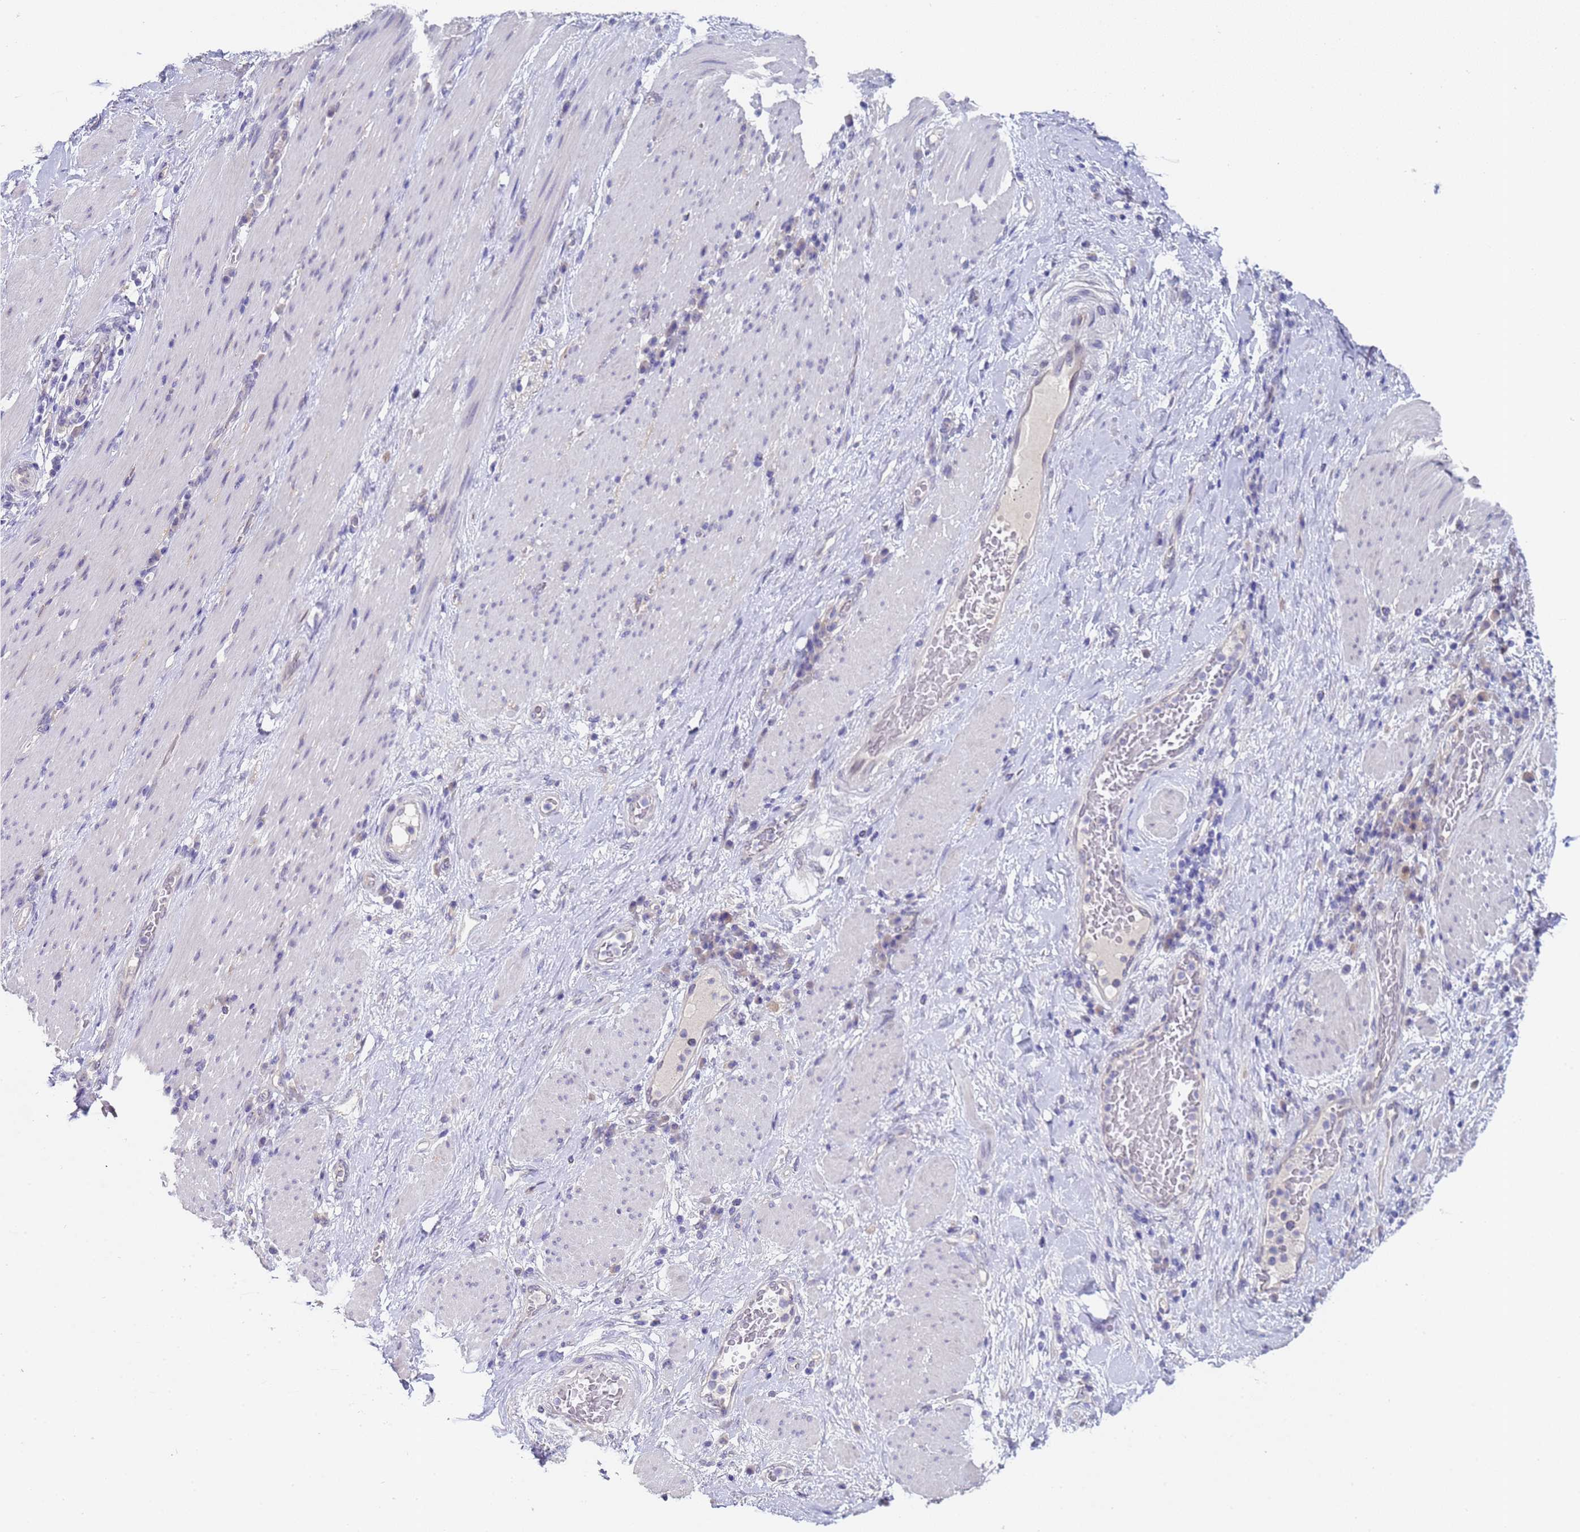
{"staining": {"intensity": "negative", "quantity": "none", "location": "none"}, "tissue": "stomach cancer", "cell_type": "Tumor cells", "image_type": "cancer", "snomed": [{"axis": "morphology", "description": "Normal tissue, NOS"}, {"axis": "morphology", "description": "Adenocarcinoma, NOS"}, {"axis": "topography", "description": "Stomach"}], "caption": "Stomach adenocarcinoma was stained to show a protein in brown. There is no significant expression in tumor cells.", "gene": "TRMT10A", "patient": {"sex": "female", "age": 64}}